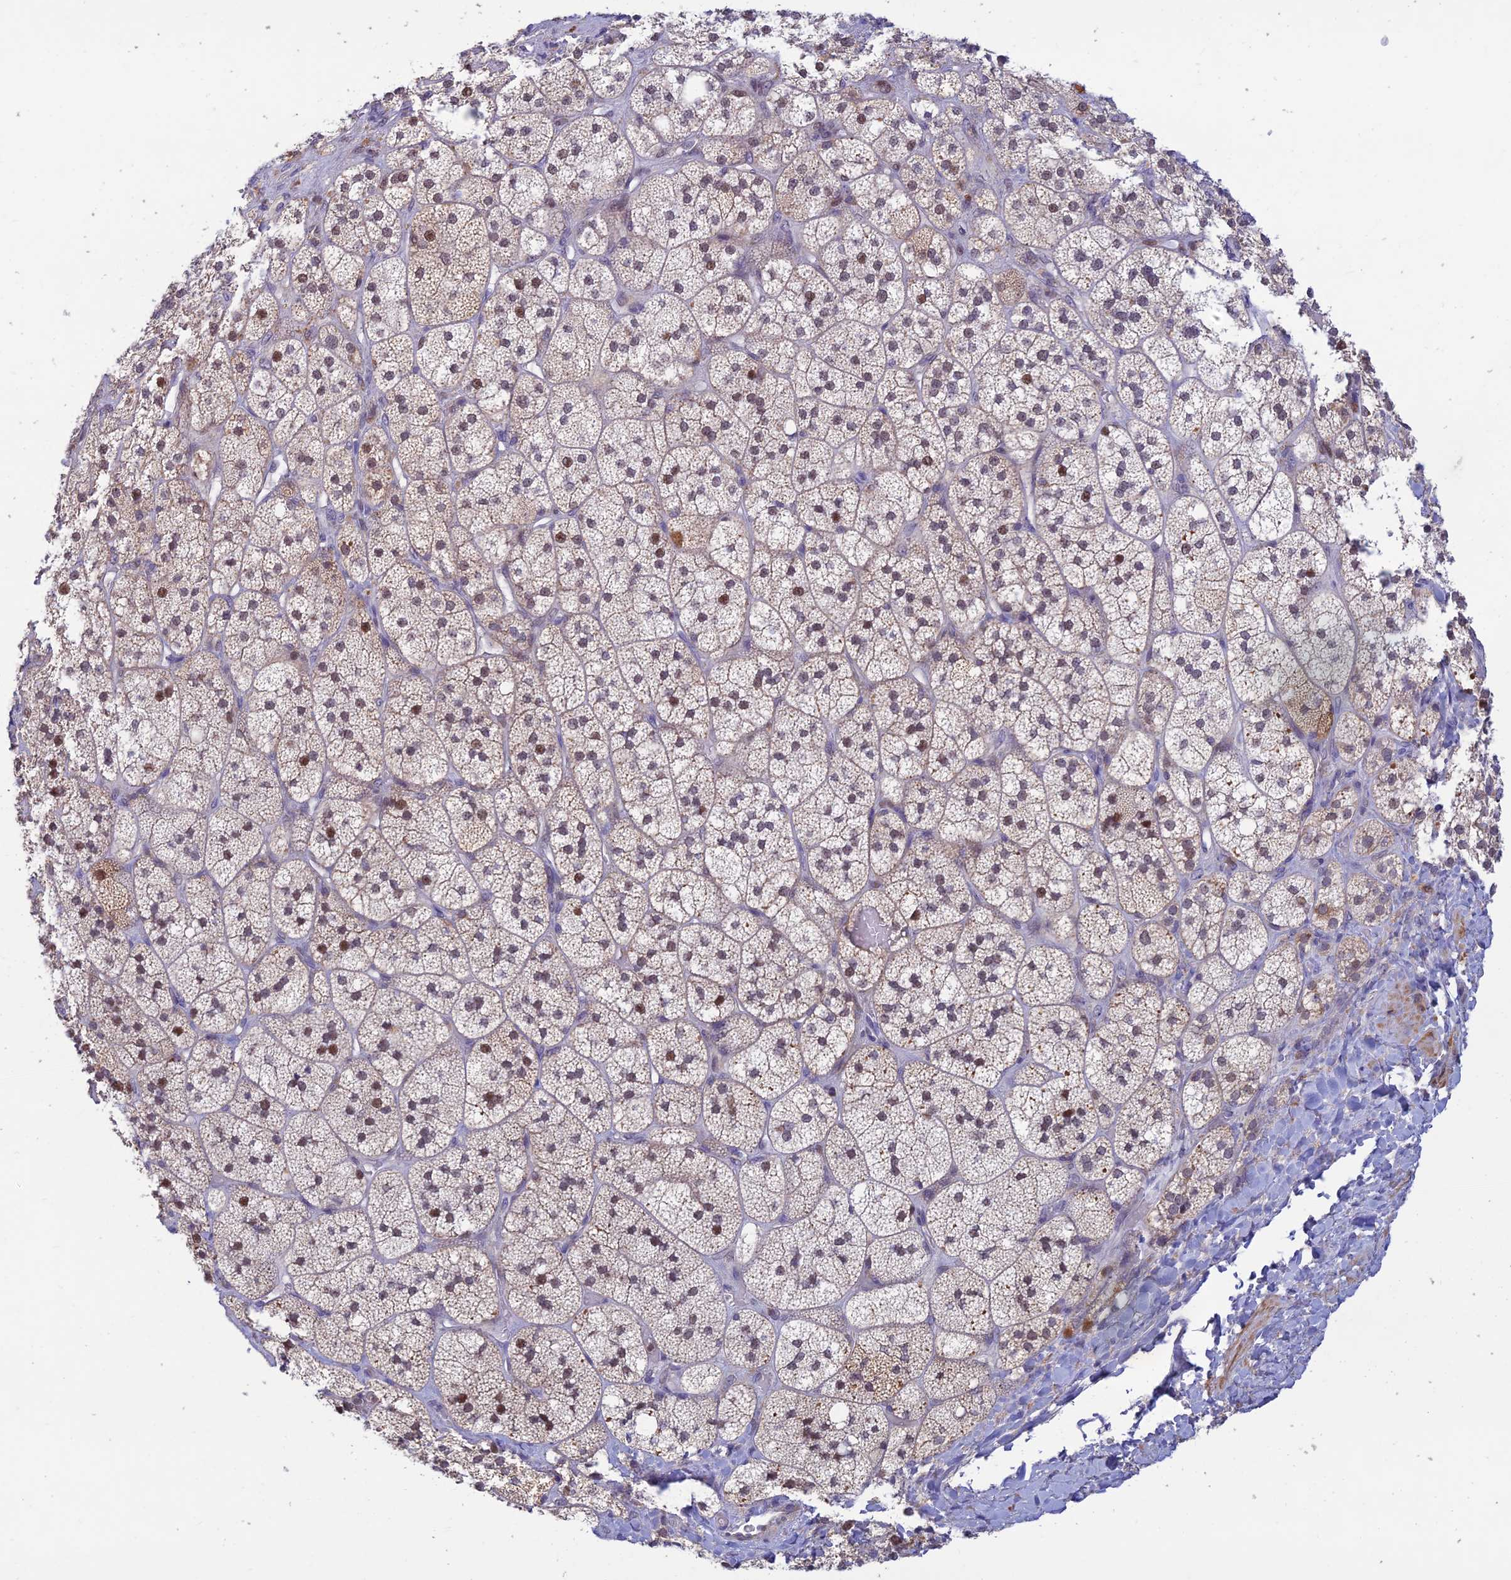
{"staining": {"intensity": "moderate", "quantity": "25%-75%", "location": "nuclear"}, "tissue": "adrenal gland", "cell_type": "Glandular cells", "image_type": "normal", "snomed": [{"axis": "morphology", "description": "Normal tissue, NOS"}, {"axis": "topography", "description": "Adrenal gland"}], "caption": "A high-resolution micrograph shows IHC staining of normal adrenal gland, which demonstrates moderate nuclear expression in about 25%-75% of glandular cells.", "gene": "FASTKD5", "patient": {"sex": "male", "age": 61}}